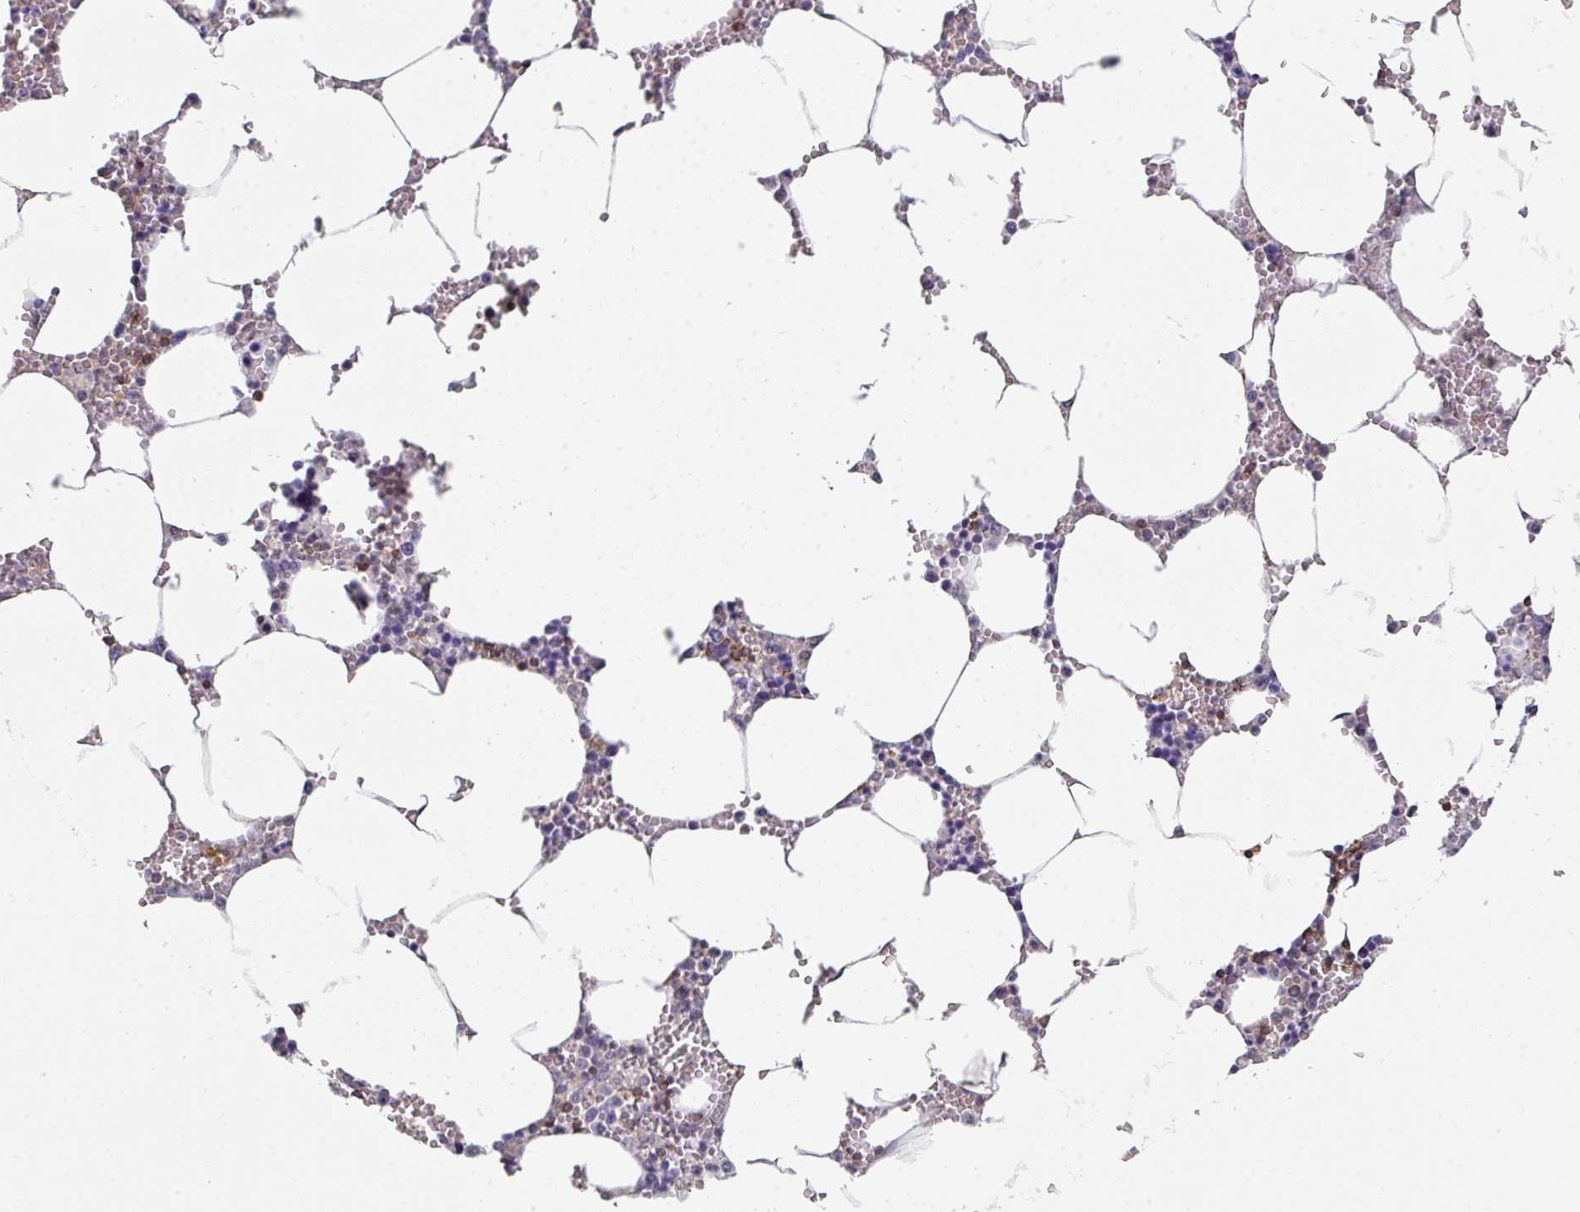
{"staining": {"intensity": "negative", "quantity": "none", "location": "none"}, "tissue": "bone marrow", "cell_type": "Hematopoietic cells", "image_type": "normal", "snomed": [{"axis": "morphology", "description": "Normal tissue, NOS"}, {"axis": "topography", "description": "Bone marrow"}], "caption": "High power microscopy image of an immunohistochemistry image of benign bone marrow, revealing no significant staining in hematopoietic cells. (Immunohistochemistry, brightfield microscopy, high magnification).", "gene": "RASAL3", "patient": {"sex": "male", "age": 70}}